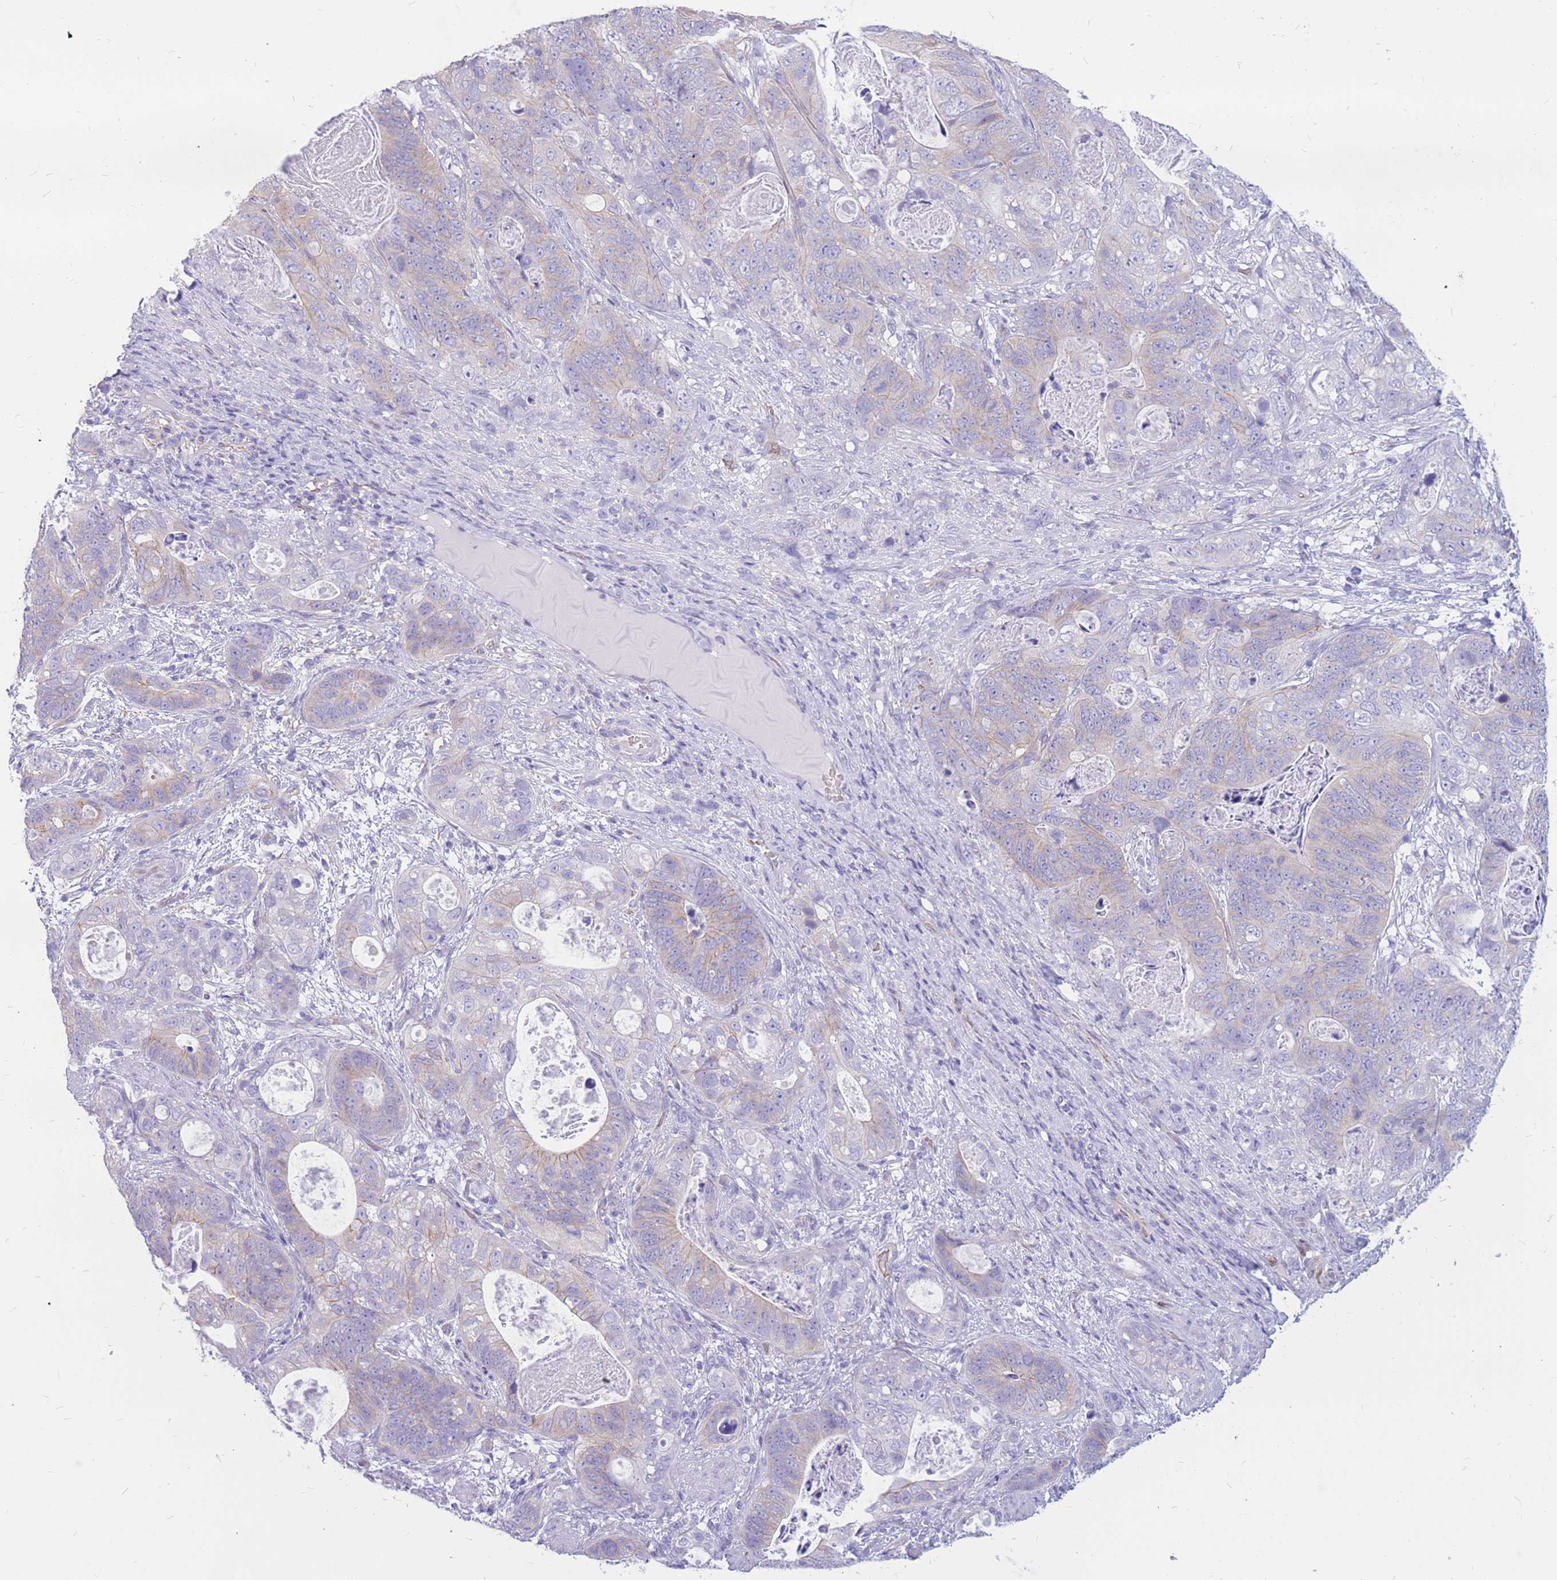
{"staining": {"intensity": "weak", "quantity": "<25%", "location": "cytoplasmic/membranous"}, "tissue": "stomach cancer", "cell_type": "Tumor cells", "image_type": "cancer", "snomed": [{"axis": "morphology", "description": "Normal tissue, NOS"}, {"axis": "morphology", "description": "Adenocarcinoma, NOS"}, {"axis": "topography", "description": "Stomach"}], "caption": "Protein analysis of stomach adenocarcinoma exhibits no significant expression in tumor cells.", "gene": "ADD2", "patient": {"sex": "female", "age": 89}}